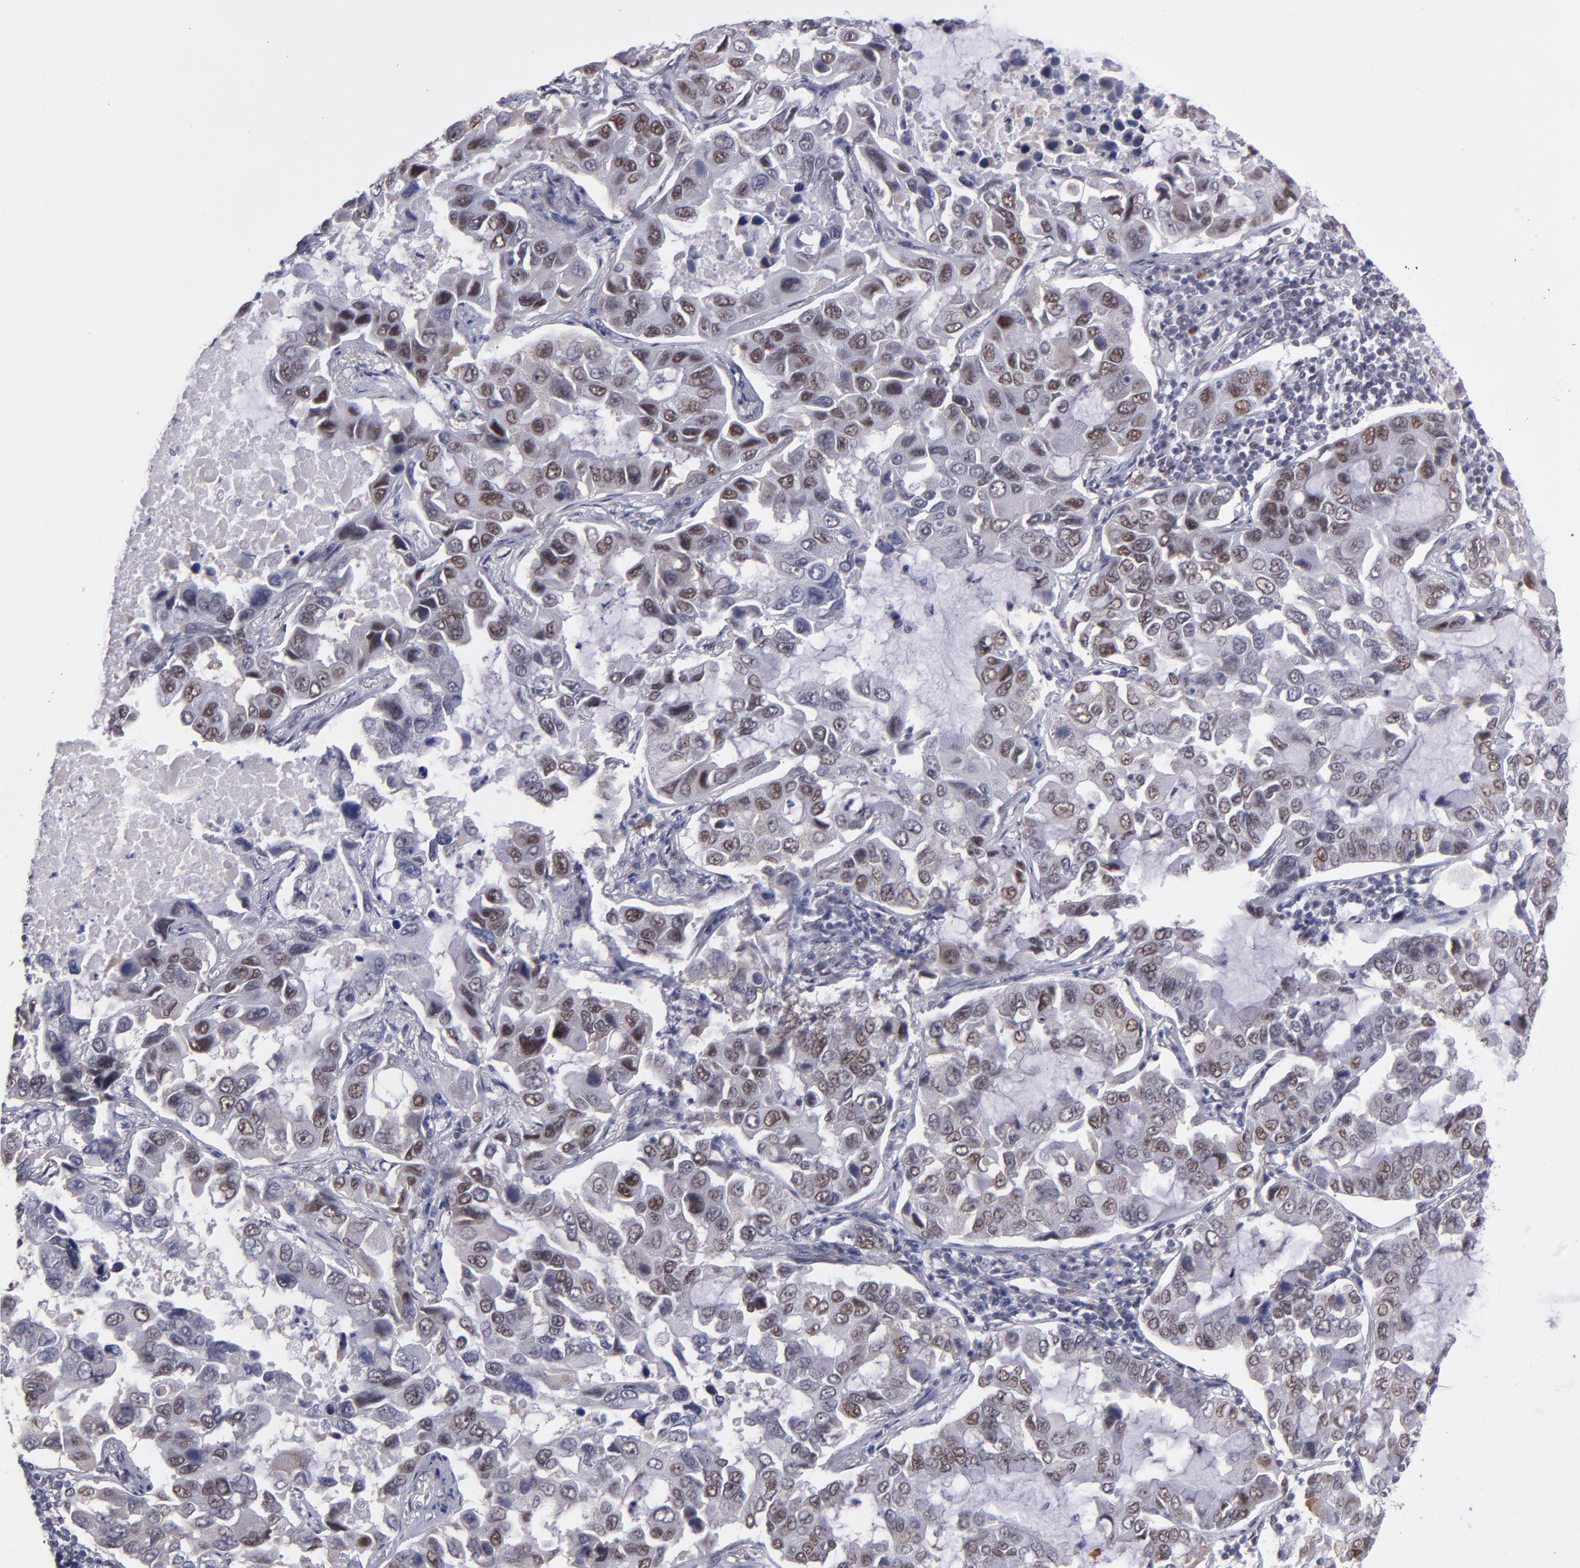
{"staining": {"intensity": "weak", "quantity": ">75%", "location": "nuclear"}, "tissue": "lung cancer", "cell_type": "Tumor cells", "image_type": "cancer", "snomed": [{"axis": "morphology", "description": "Adenocarcinoma, NOS"}, {"axis": "topography", "description": "Lung"}], "caption": "Human adenocarcinoma (lung) stained for a protein (brown) reveals weak nuclear positive positivity in approximately >75% of tumor cells.", "gene": "OTUB2", "patient": {"sex": "male", "age": 64}}